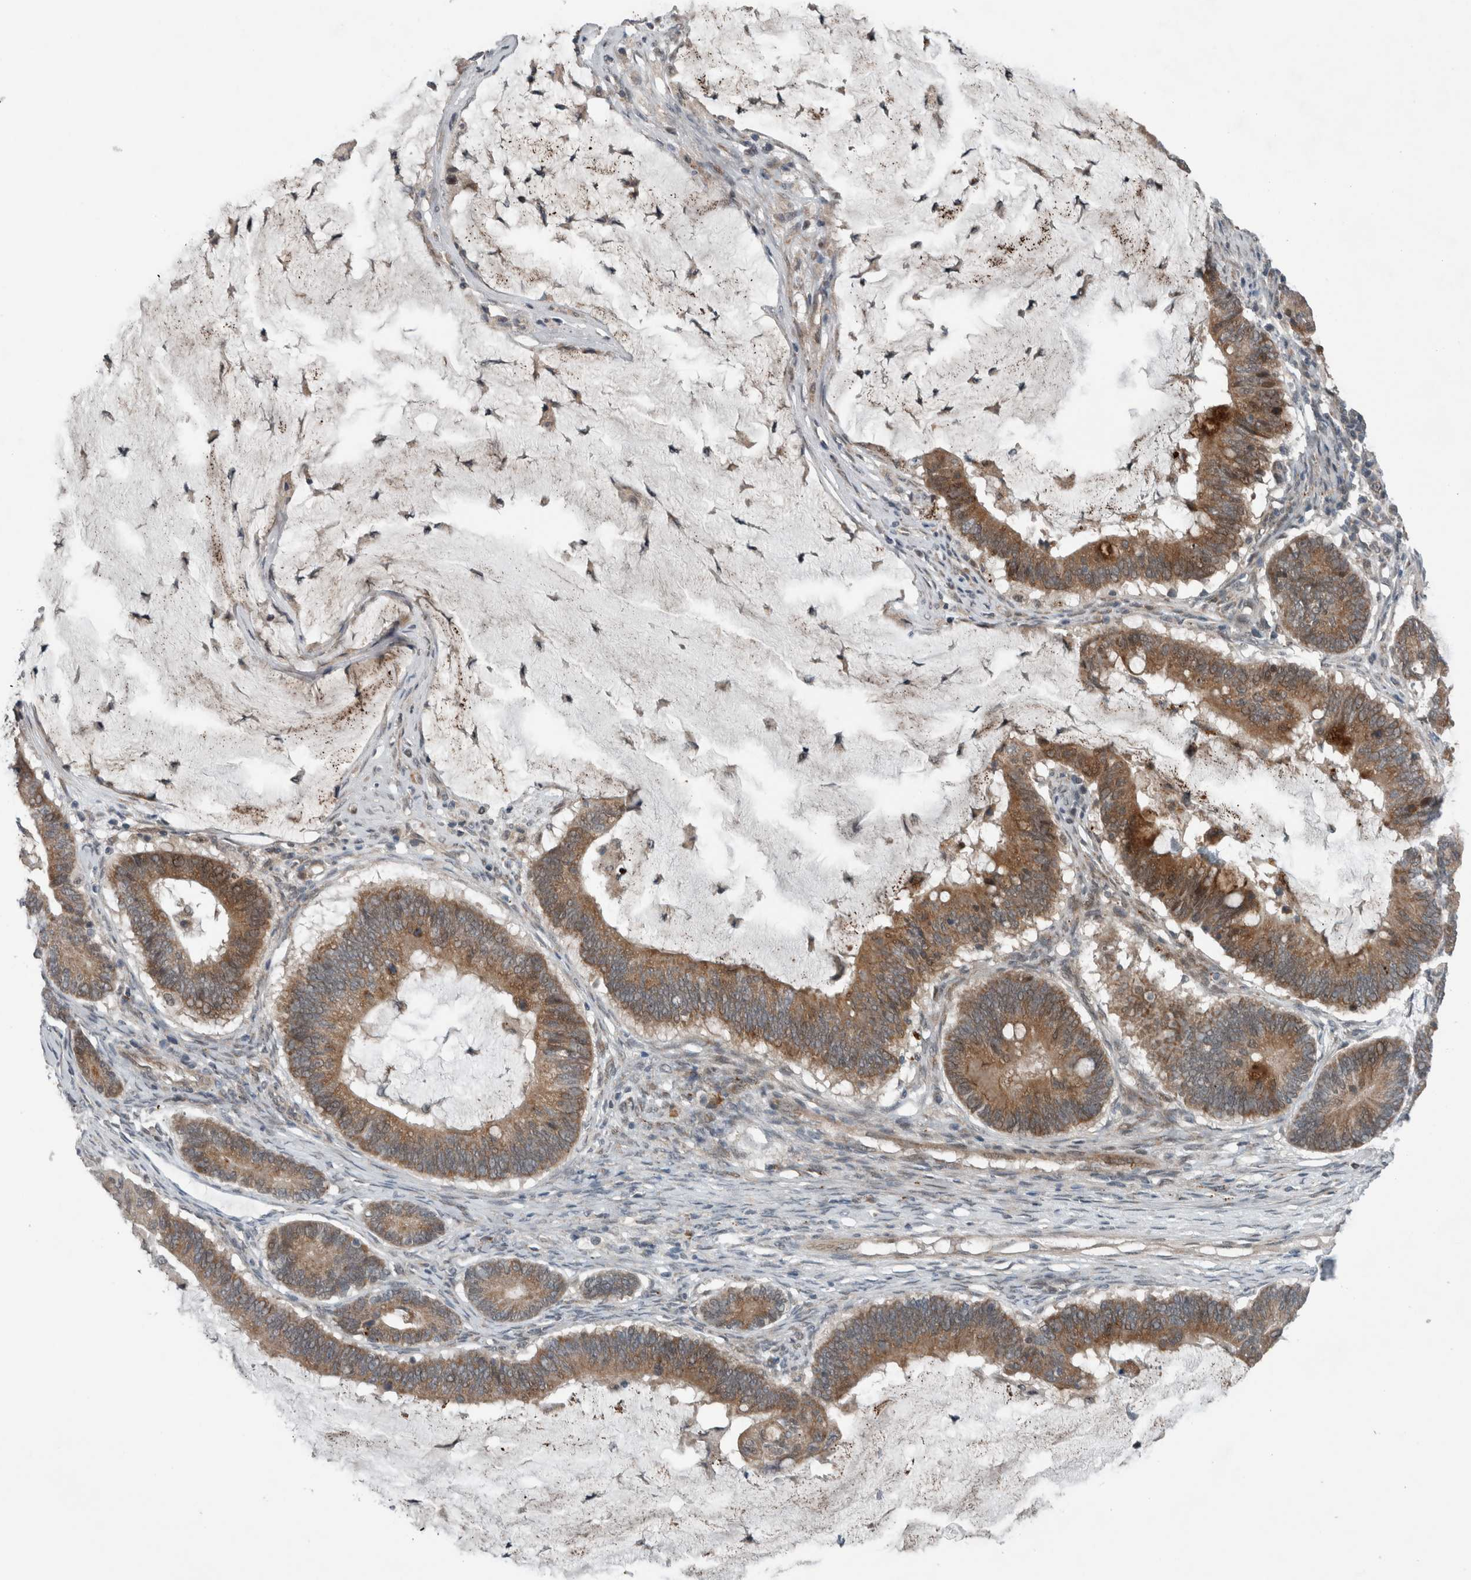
{"staining": {"intensity": "moderate", "quantity": "25%-75%", "location": "cytoplasmic/membranous"}, "tissue": "ovarian cancer", "cell_type": "Tumor cells", "image_type": "cancer", "snomed": [{"axis": "morphology", "description": "Cystadenocarcinoma, mucinous, NOS"}, {"axis": "topography", "description": "Ovary"}], "caption": "The photomicrograph displays staining of ovarian cancer, revealing moderate cytoplasmic/membranous protein positivity (brown color) within tumor cells. (Stains: DAB (3,3'-diaminobenzidine) in brown, nuclei in blue, Microscopy: brightfield microscopy at high magnification).", "gene": "GBA2", "patient": {"sex": "female", "age": 61}}